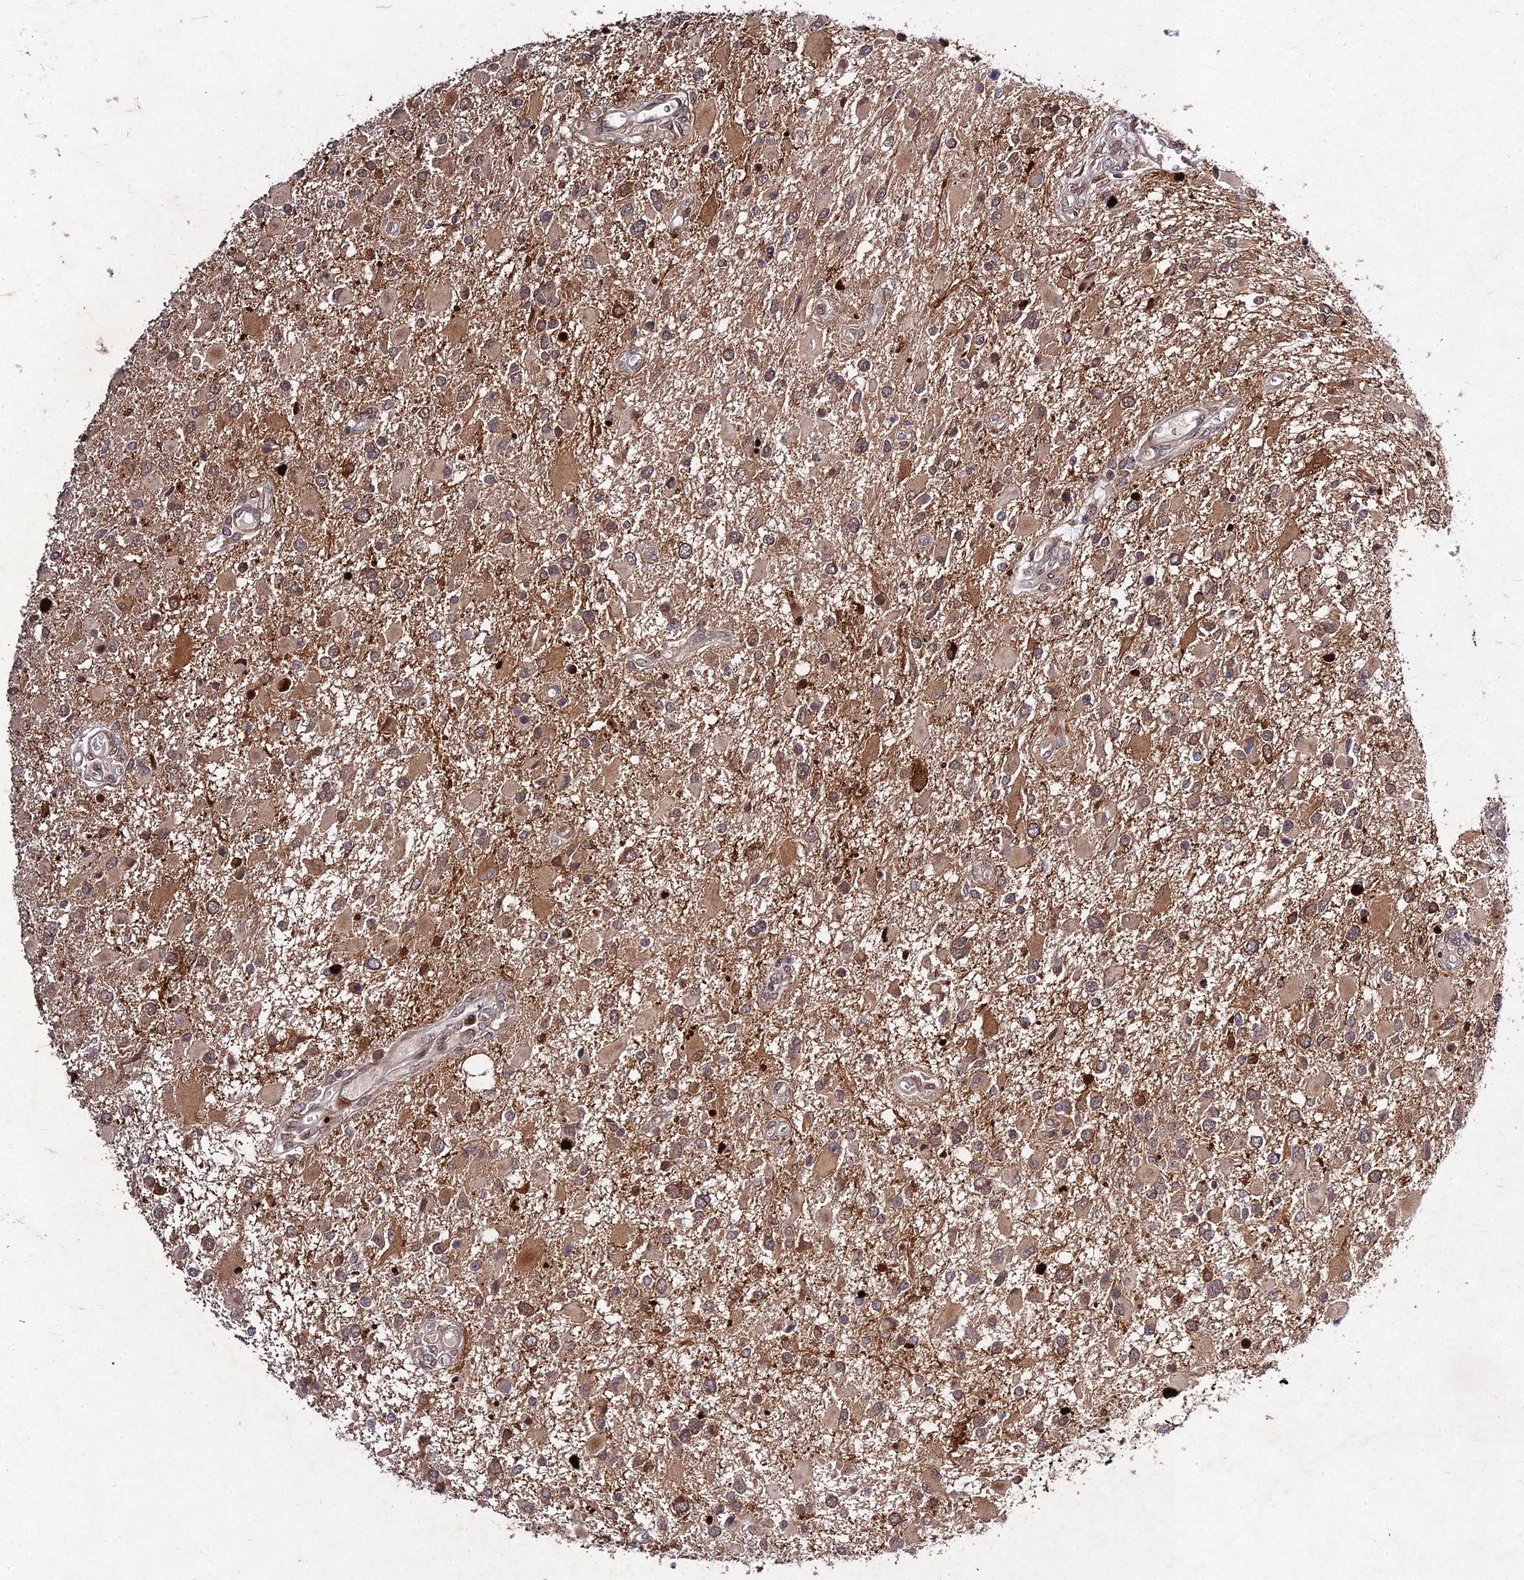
{"staining": {"intensity": "moderate", "quantity": ">75%", "location": "cytoplasmic/membranous"}, "tissue": "glioma", "cell_type": "Tumor cells", "image_type": "cancer", "snomed": [{"axis": "morphology", "description": "Glioma, malignant, High grade"}, {"axis": "topography", "description": "Brain"}], "caption": "A brown stain shows moderate cytoplasmic/membranous staining of a protein in malignant glioma (high-grade) tumor cells. Nuclei are stained in blue.", "gene": "MKKS", "patient": {"sex": "male", "age": 53}}